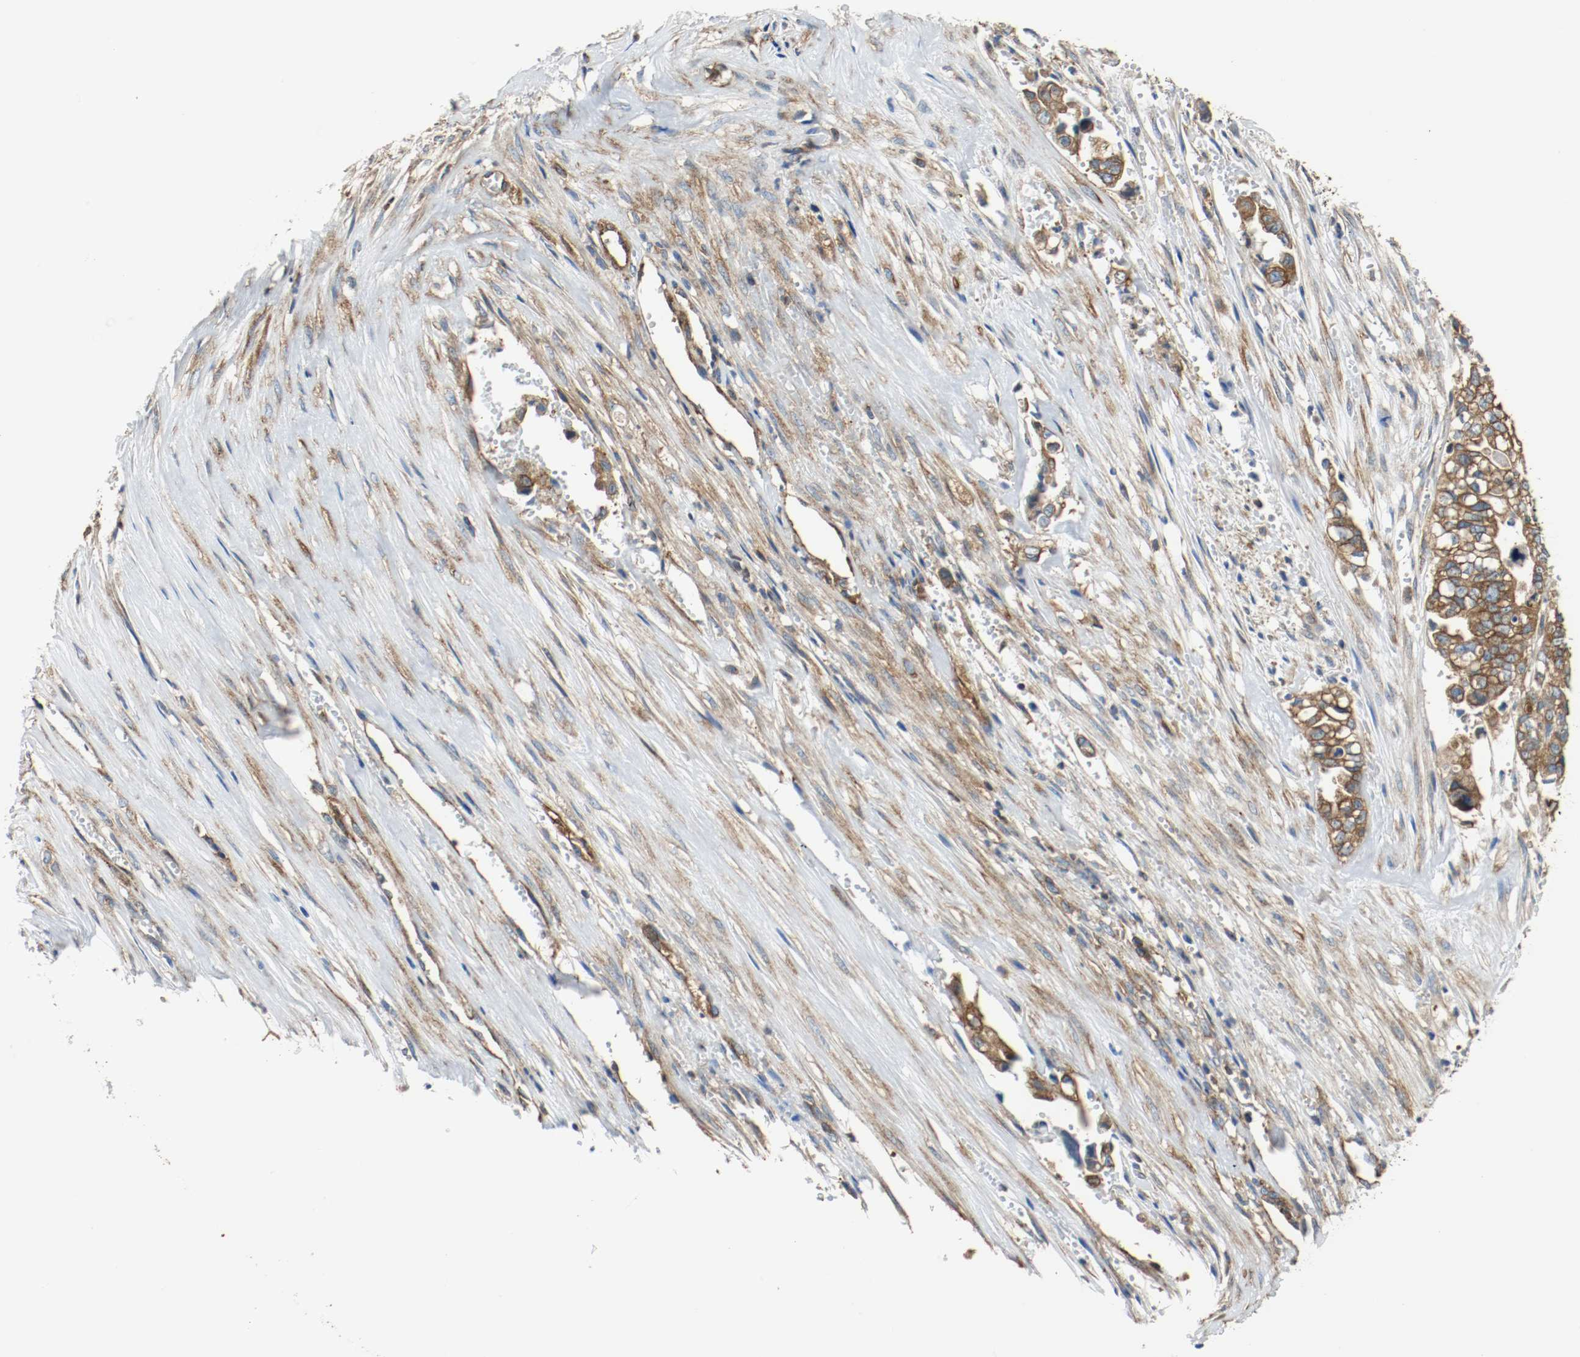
{"staining": {"intensity": "strong", "quantity": ">75%", "location": "cytoplasmic/membranous"}, "tissue": "liver cancer", "cell_type": "Tumor cells", "image_type": "cancer", "snomed": [{"axis": "morphology", "description": "Cholangiocarcinoma"}, {"axis": "topography", "description": "Liver"}], "caption": "About >75% of tumor cells in liver cholangiocarcinoma exhibit strong cytoplasmic/membranous protein staining as visualized by brown immunohistochemical staining.", "gene": "TUBA3D", "patient": {"sex": "female", "age": 70}}